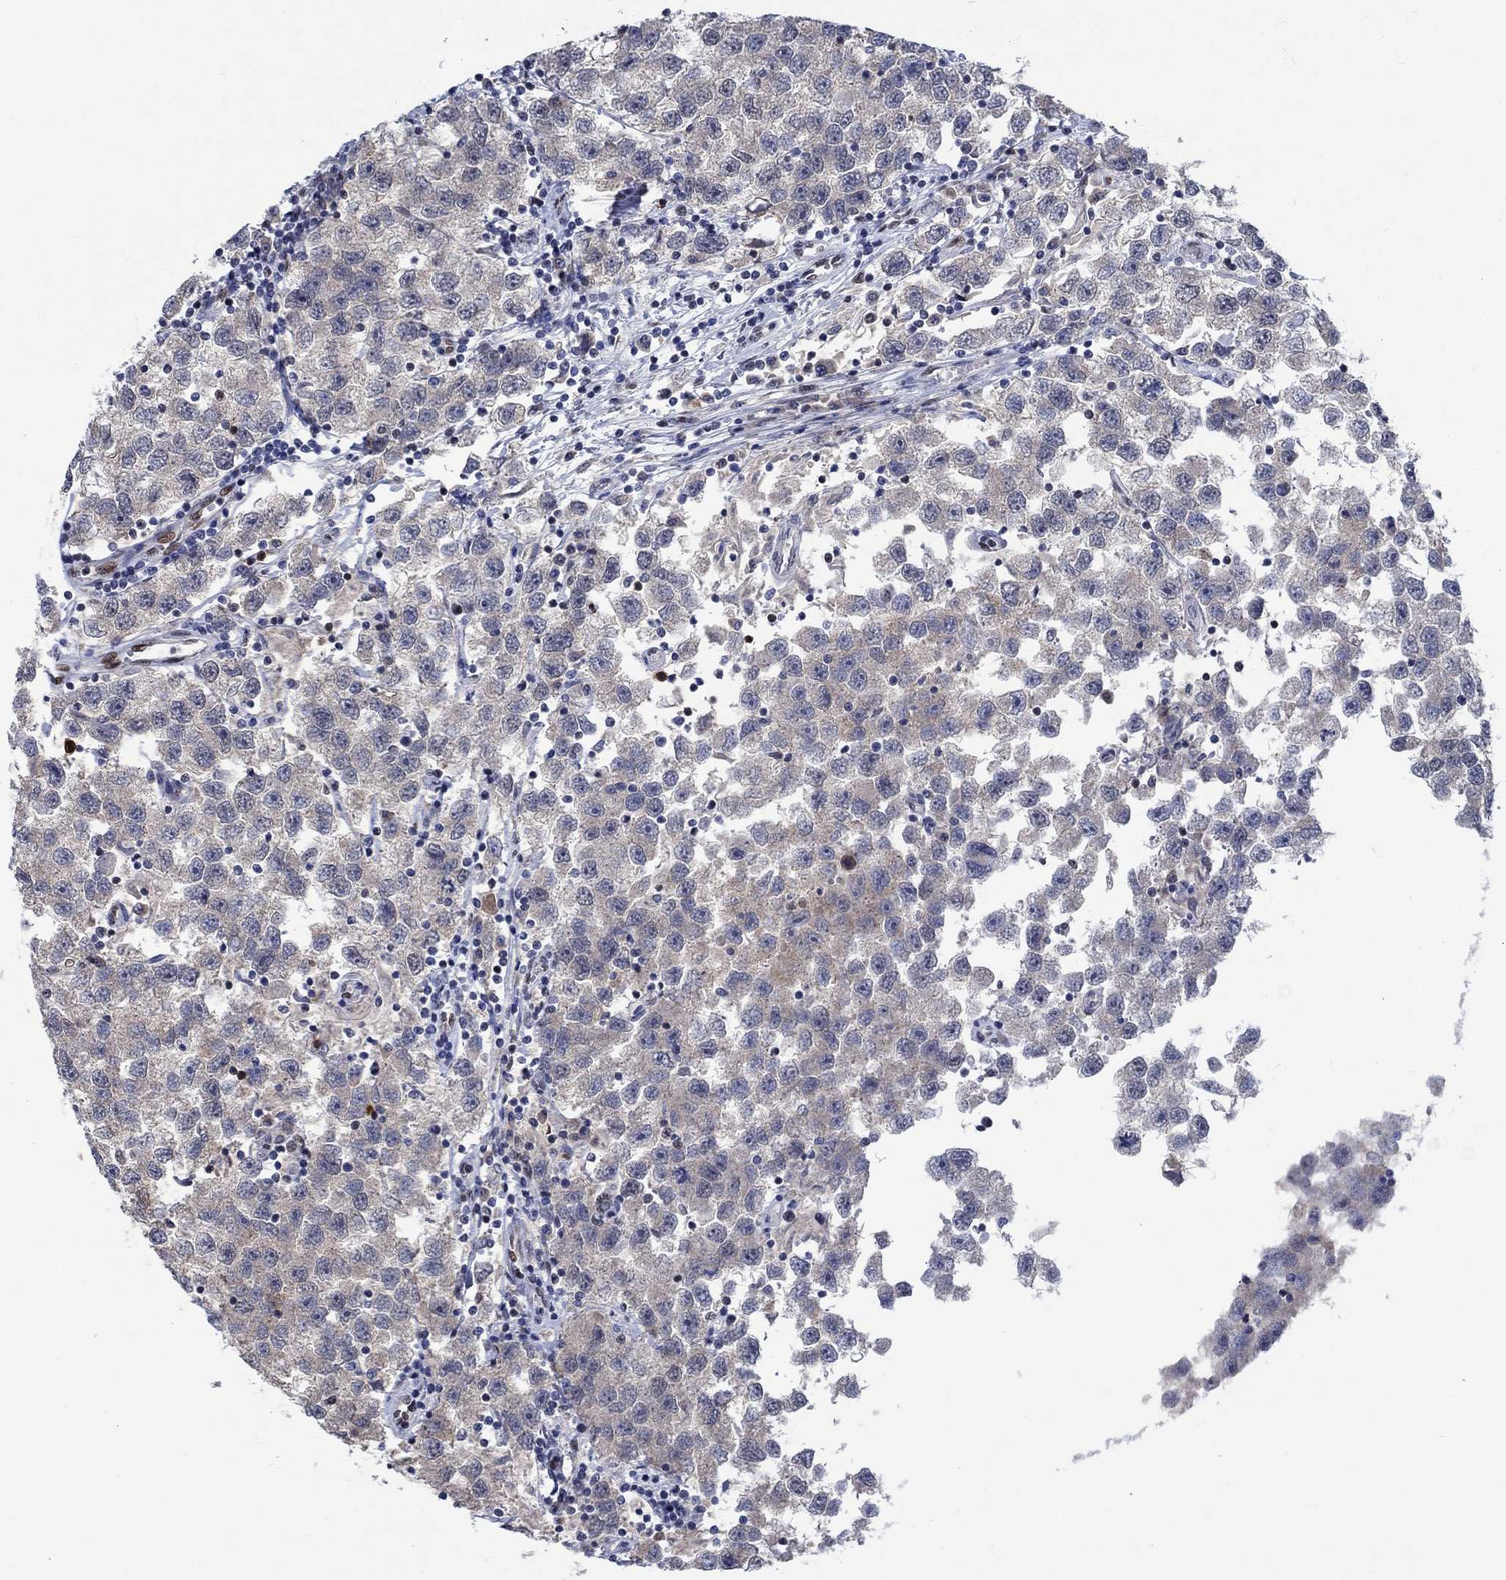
{"staining": {"intensity": "negative", "quantity": "none", "location": "none"}, "tissue": "testis cancer", "cell_type": "Tumor cells", "image_type": "cancer", "snomed": [{"axis": "morphology", "description": "Seminoma, NOS"}, {"axis": "topography", "description": "Testis"}], "caption": "This is an immunohistochemistry (IHC) histopathology image of testis cancer (seminoma). There is no staining in tumor cells.", "gene": "HTN1", "patient": {"sex": "male", "age": 26}}